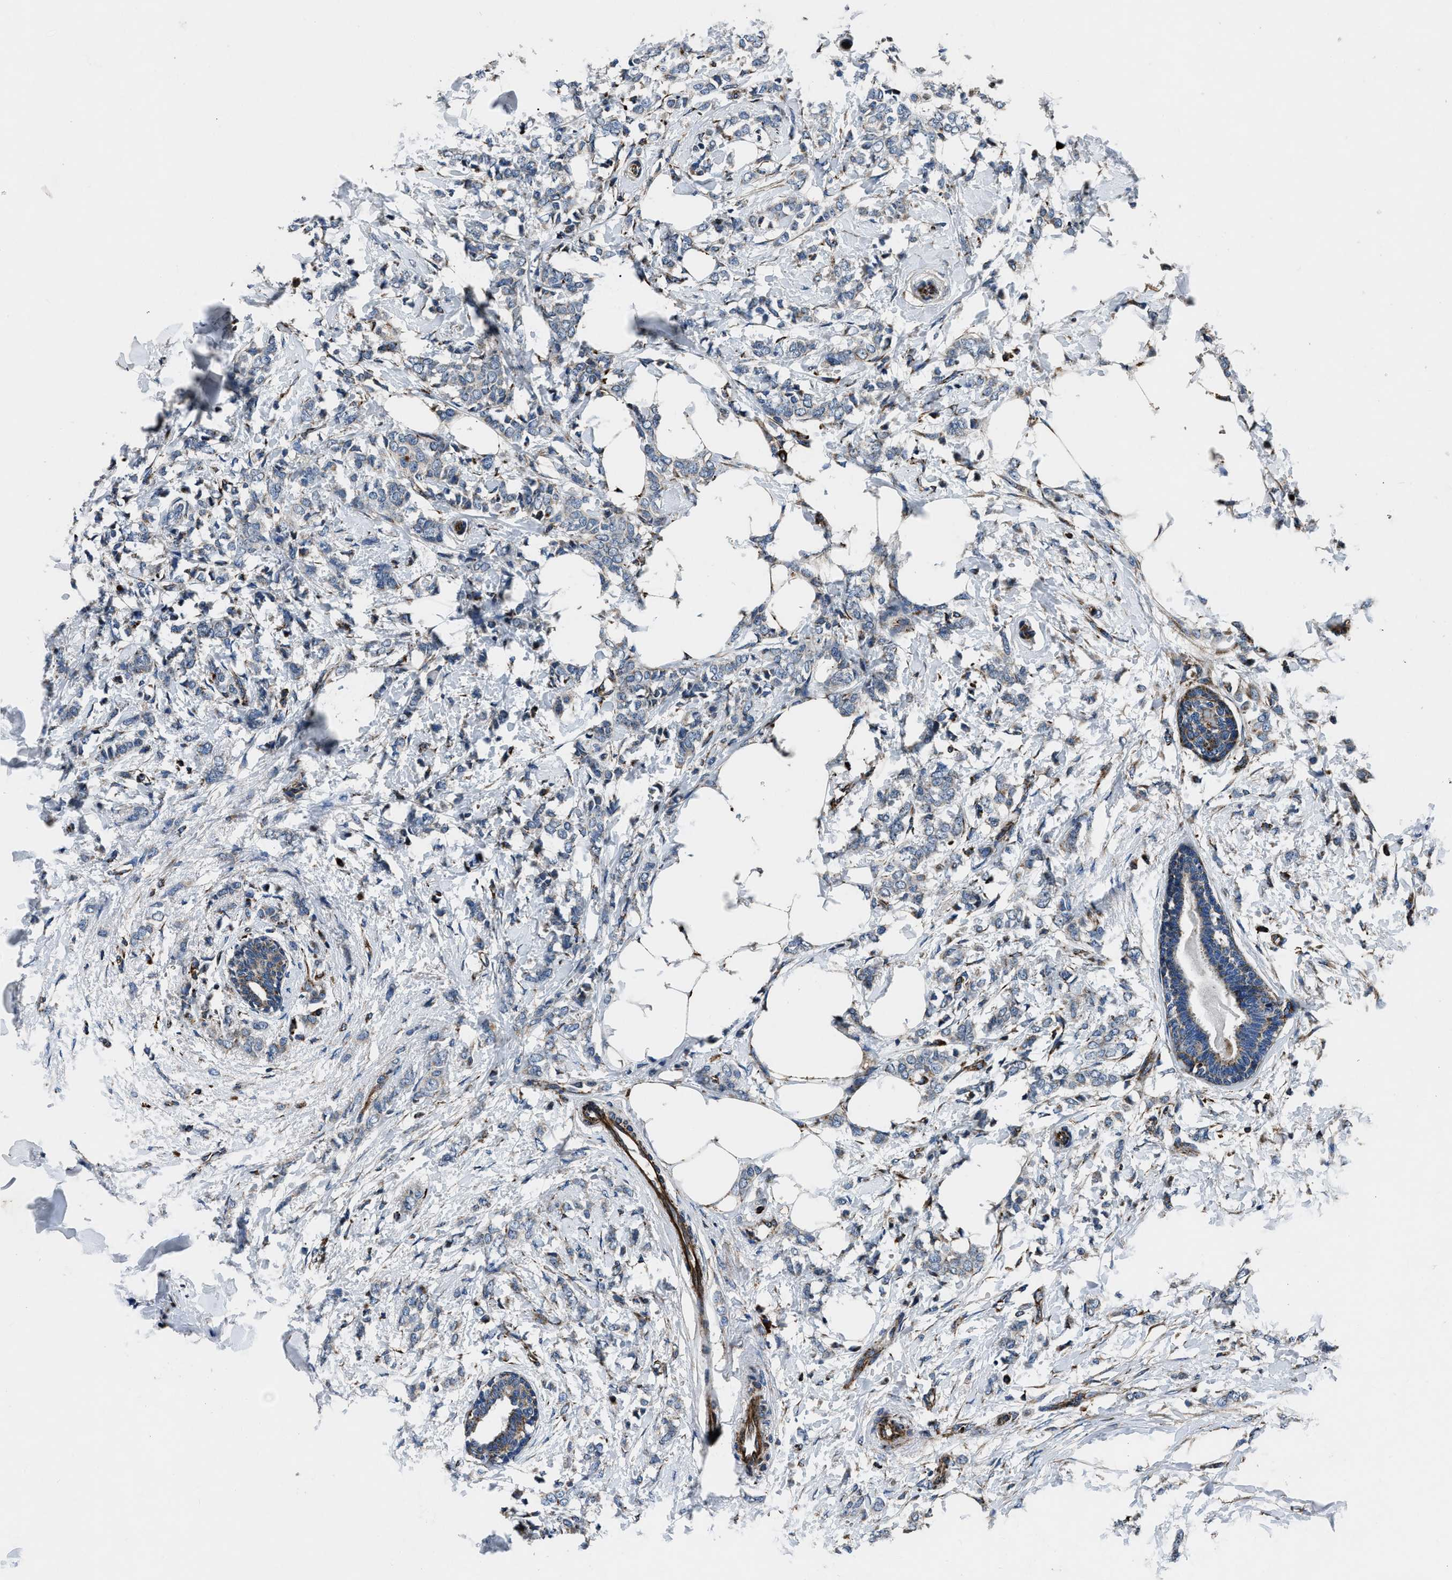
{"staining": {"intensity": "negative", "quantity": "none", "location": "none"}, "tissue": "breast cancer", "cell_type": "Tumor cells", "image_type": "cancer", "snomed": [{"axis": "morphology", "description": "Lobular carcinoma, in situ"}, {"axis": "morphology", "description": "Lobular carcinoma"}, {"axis": "topography", "description": "Breast"}], "caption": "The immunohistochemistry (IHC) photomicrograph has no significant positivity in tumor cells of breast lobular carcinoma tissue.", "gene": "OGDH", "patient": {"sex": "female", "age": 41}}